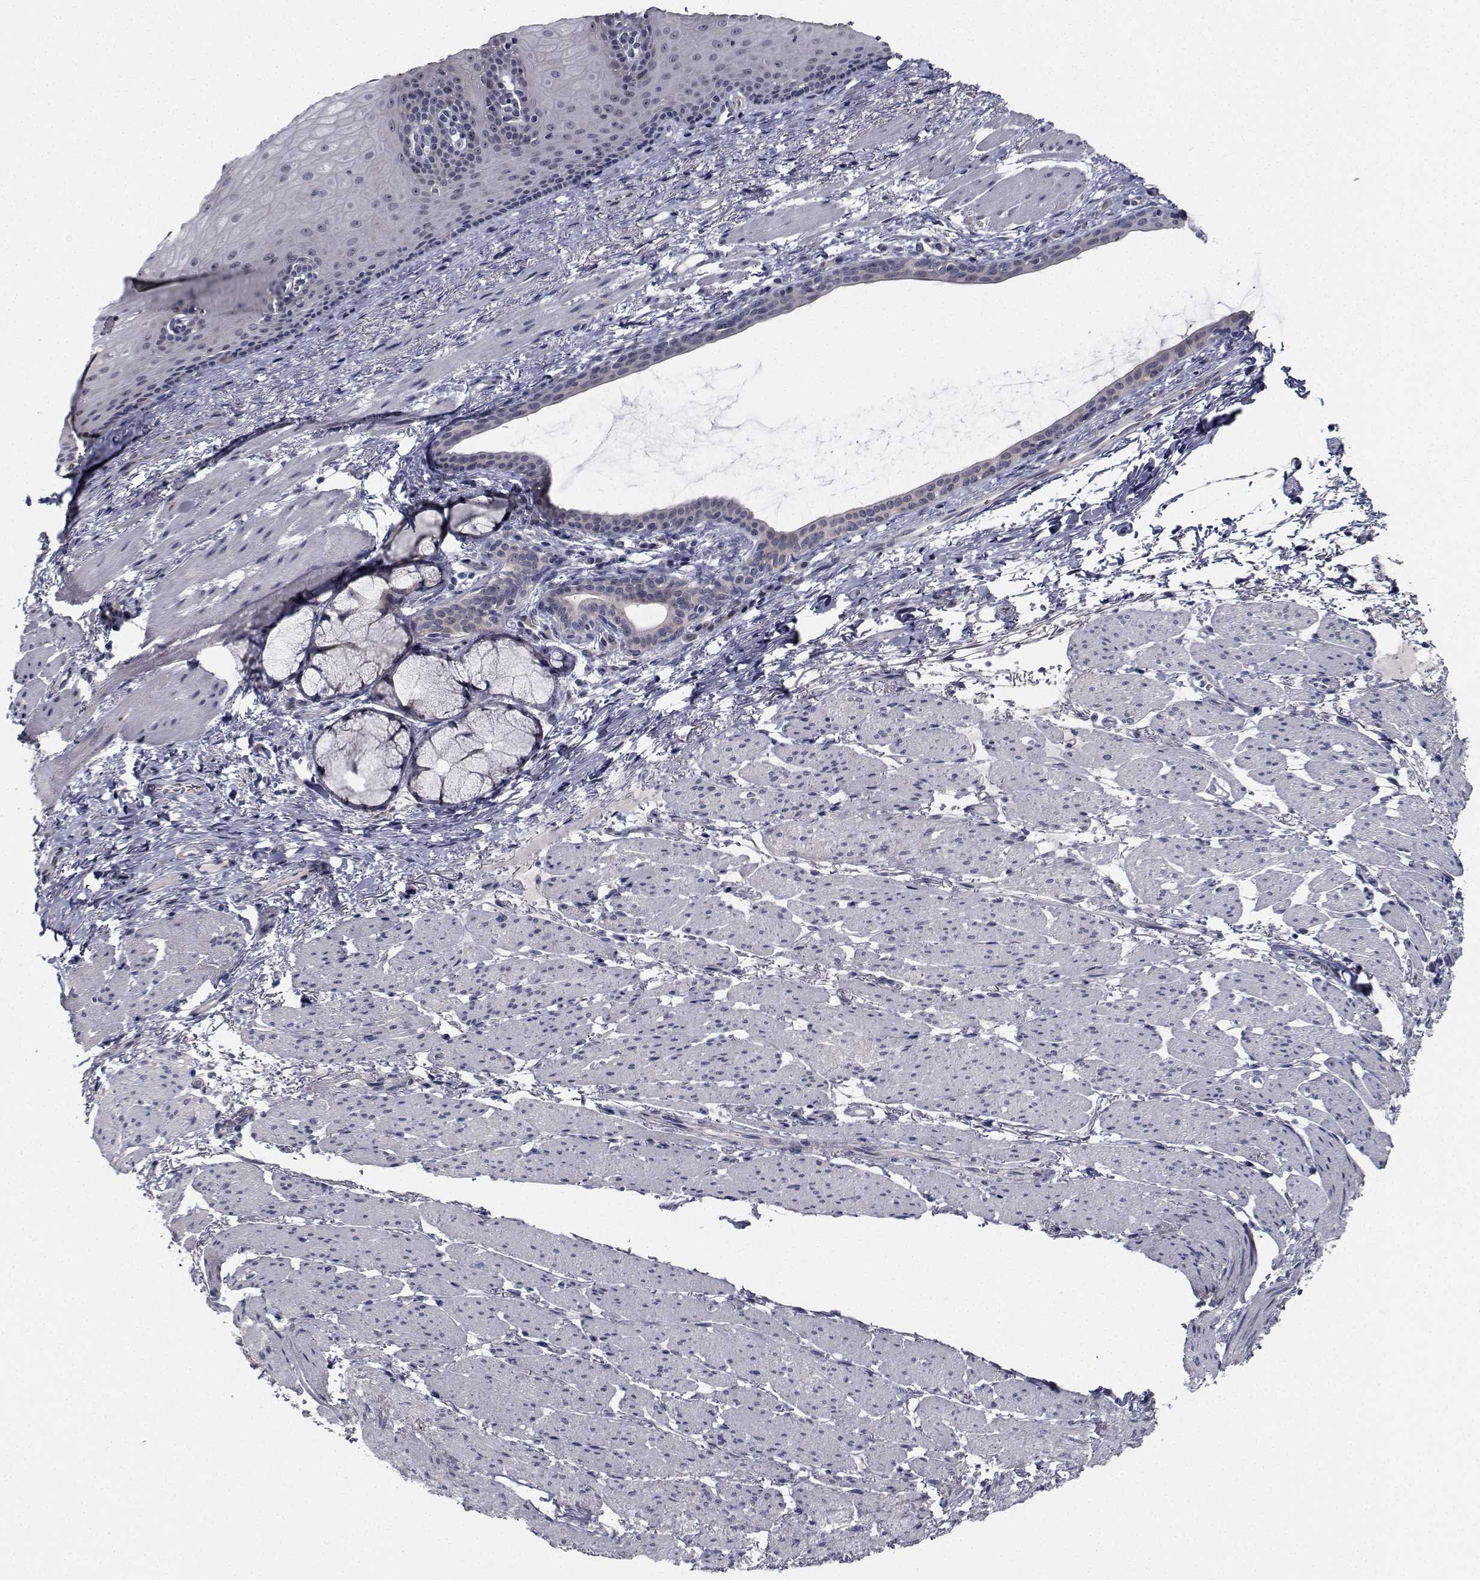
{"staining": {"intensity": "moderate", "quantity": "25%-75%", "location": "nuclear"}, "tissue": "esophagus", "cell_type": "Squamous epithelial cells", "image_type": "normal", "snomed": [{"axis": "morphology", "description": "Normal tissue, NOS"}, {"axis": "topography", "description": "Esophagus"}], "caption": "Immunohistochemistry staining of benign esophagus, which exhibits medium levels of moderate nuclear positivity in about 25%-75% of squamous epithelial cells indicating moderate nuclear protein expression. The staining was performed using DAB (brown) for protein detection and nuclei were counterstained in hematoxylin (blue).", "gene": "NVL", "patient": {"sex": "male", "age": 76}}